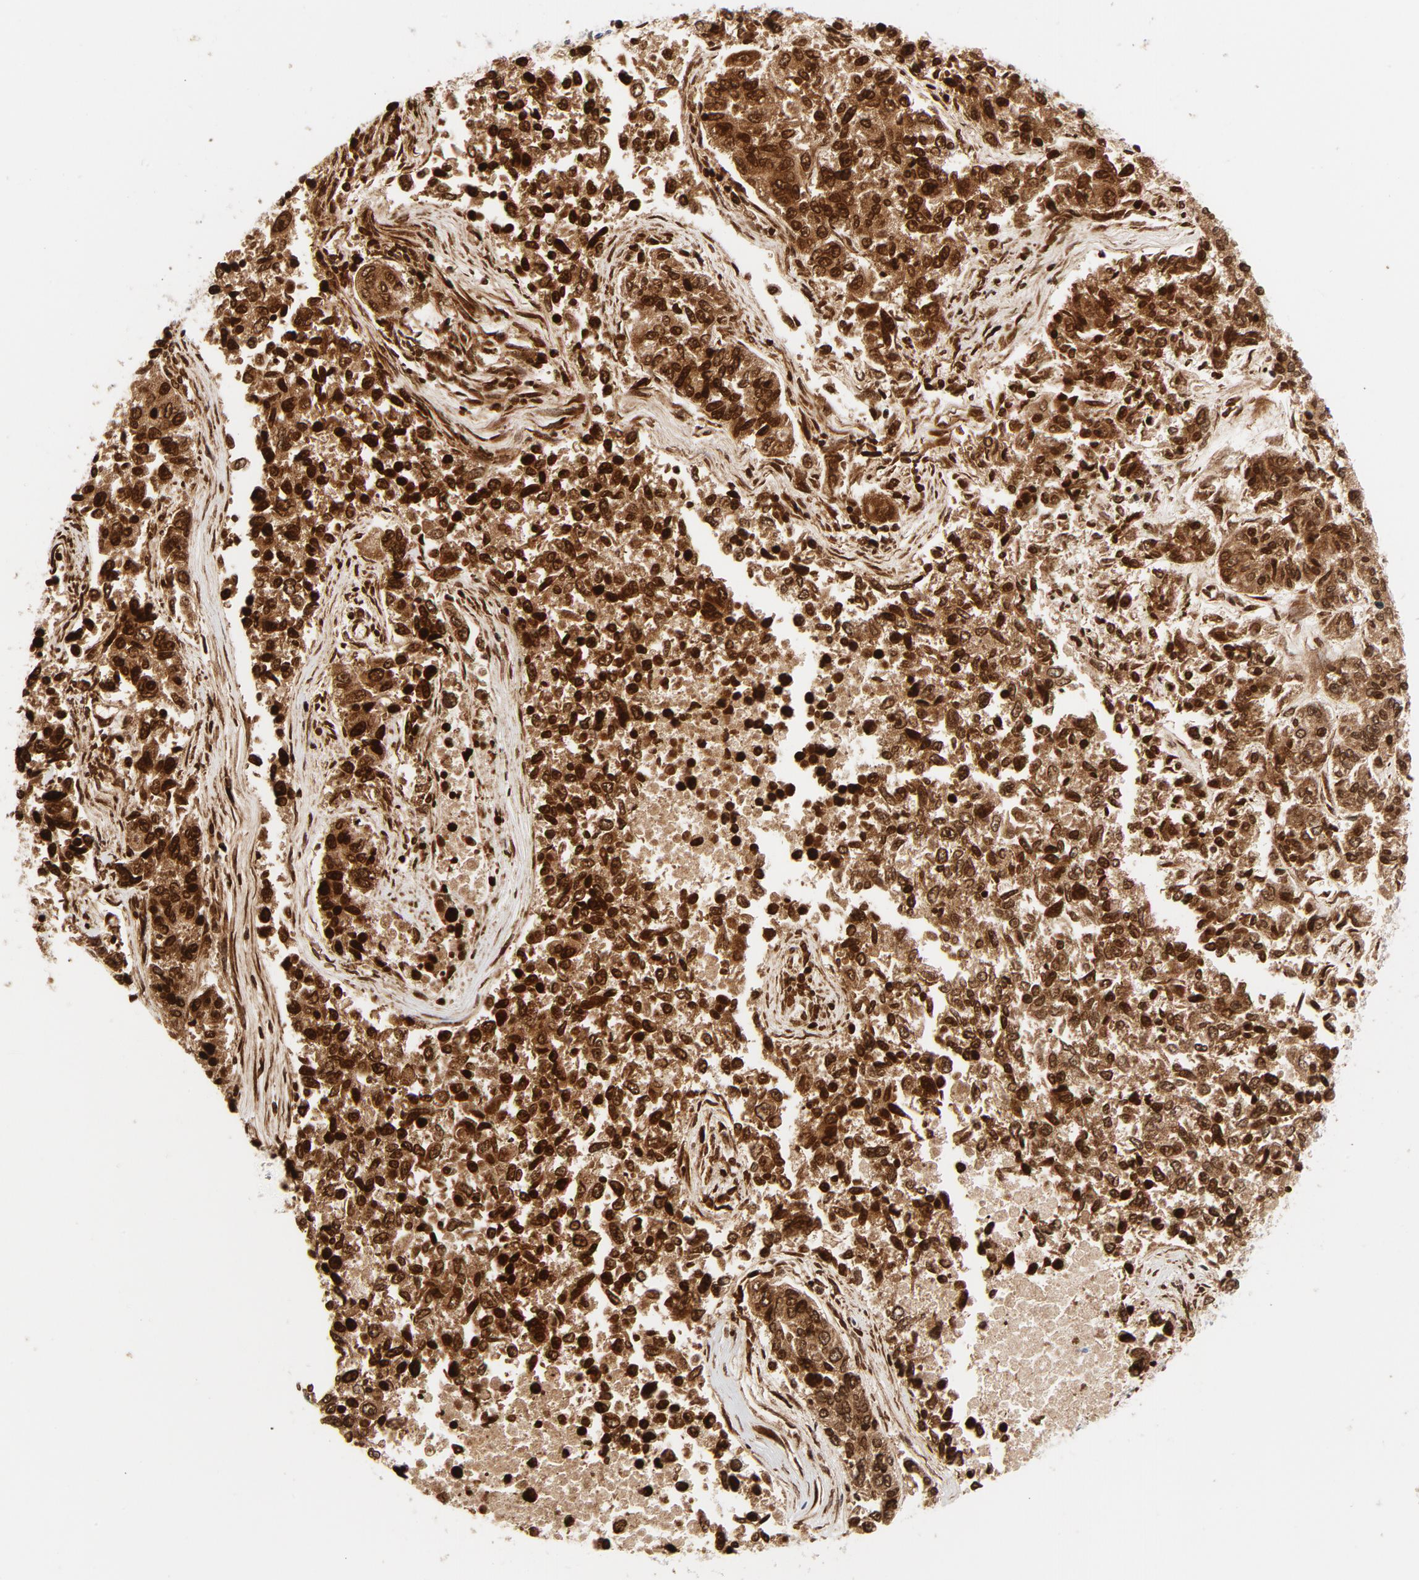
{"staining": {"intensity": "strong", "quantity": ">75%", "location": "cytoplasmic/membranous,nuclear"}, "tissue": "lung cancer", "cell_type": "Tumor cells", "image_type": "cancer", "snomed": [{"axis": "morphology", "description": "Adenocarcinoma, NOS"}, {"axis": "topography", "description": "Lung"}], "caption": "A micrograph of adenocarcinoma (lung) stained for a protein exhibits strong cytoplasmic/membranous and nuclear brown staining in tumor cells. Using DAB (brown) and hematoxylin (blue) stains, captured at high magnification using brightfield microscopy.", "gene": "CYCS", "patient": {"sex": "male", "age": 84}}